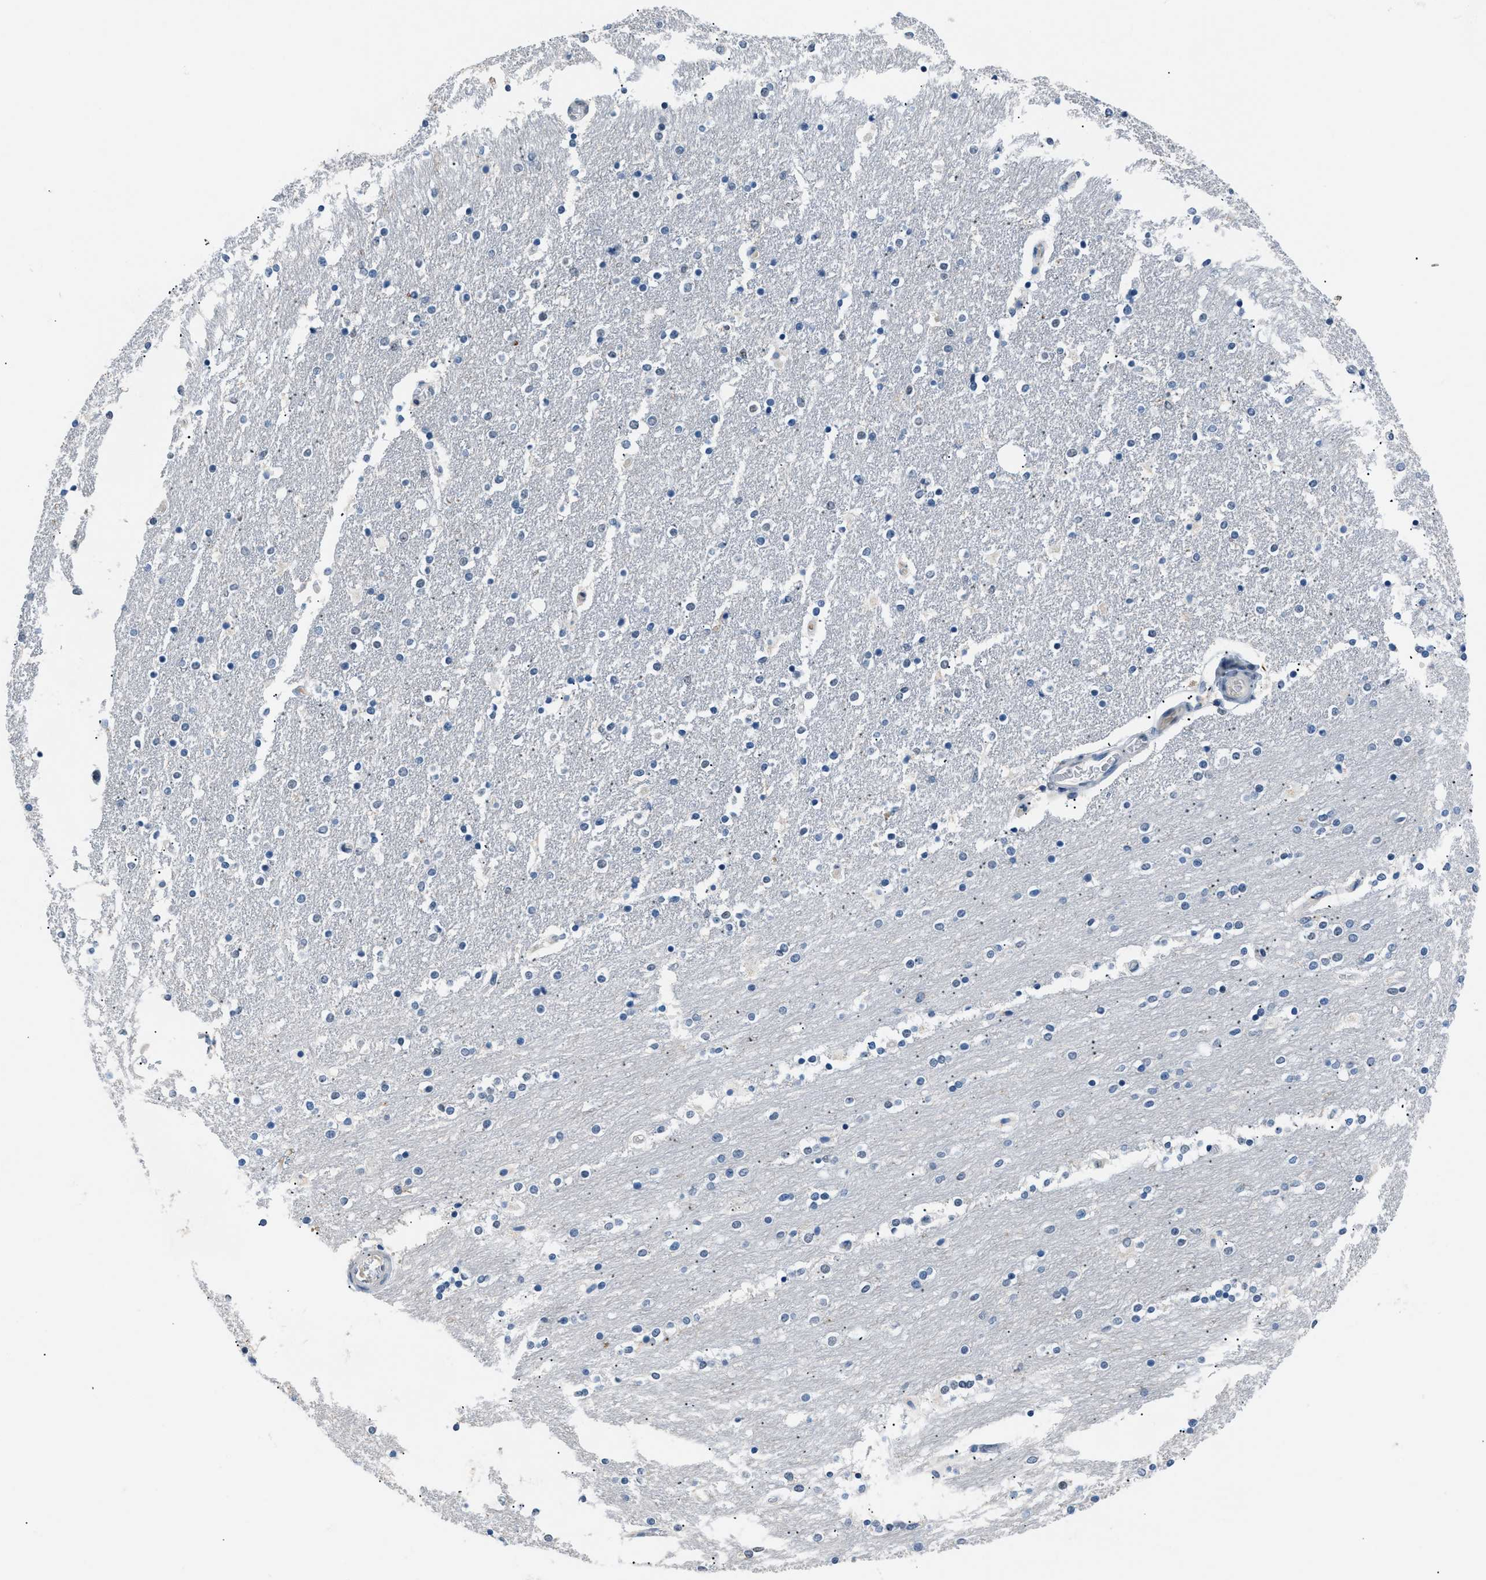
{"staining": {"intensity": "negative", "quantity": "none", "location": "none"}, "tissue": "caudate", "cell_type": "Glial cells", "image_type": "normal", "snomed": [{"axis": "morphology", "description": "Normal tissue, NOS"}, {"axis": "topography", "description": "Lateral ventricle wall"}], "caption": "Immunohistochemistry photomicrograph of unremarkable caudate stained for a protein (brown), which demonstrates no expression in glial cells.", "gene": "KCNC3", "patient": {"sex": "female", "age": 54}}